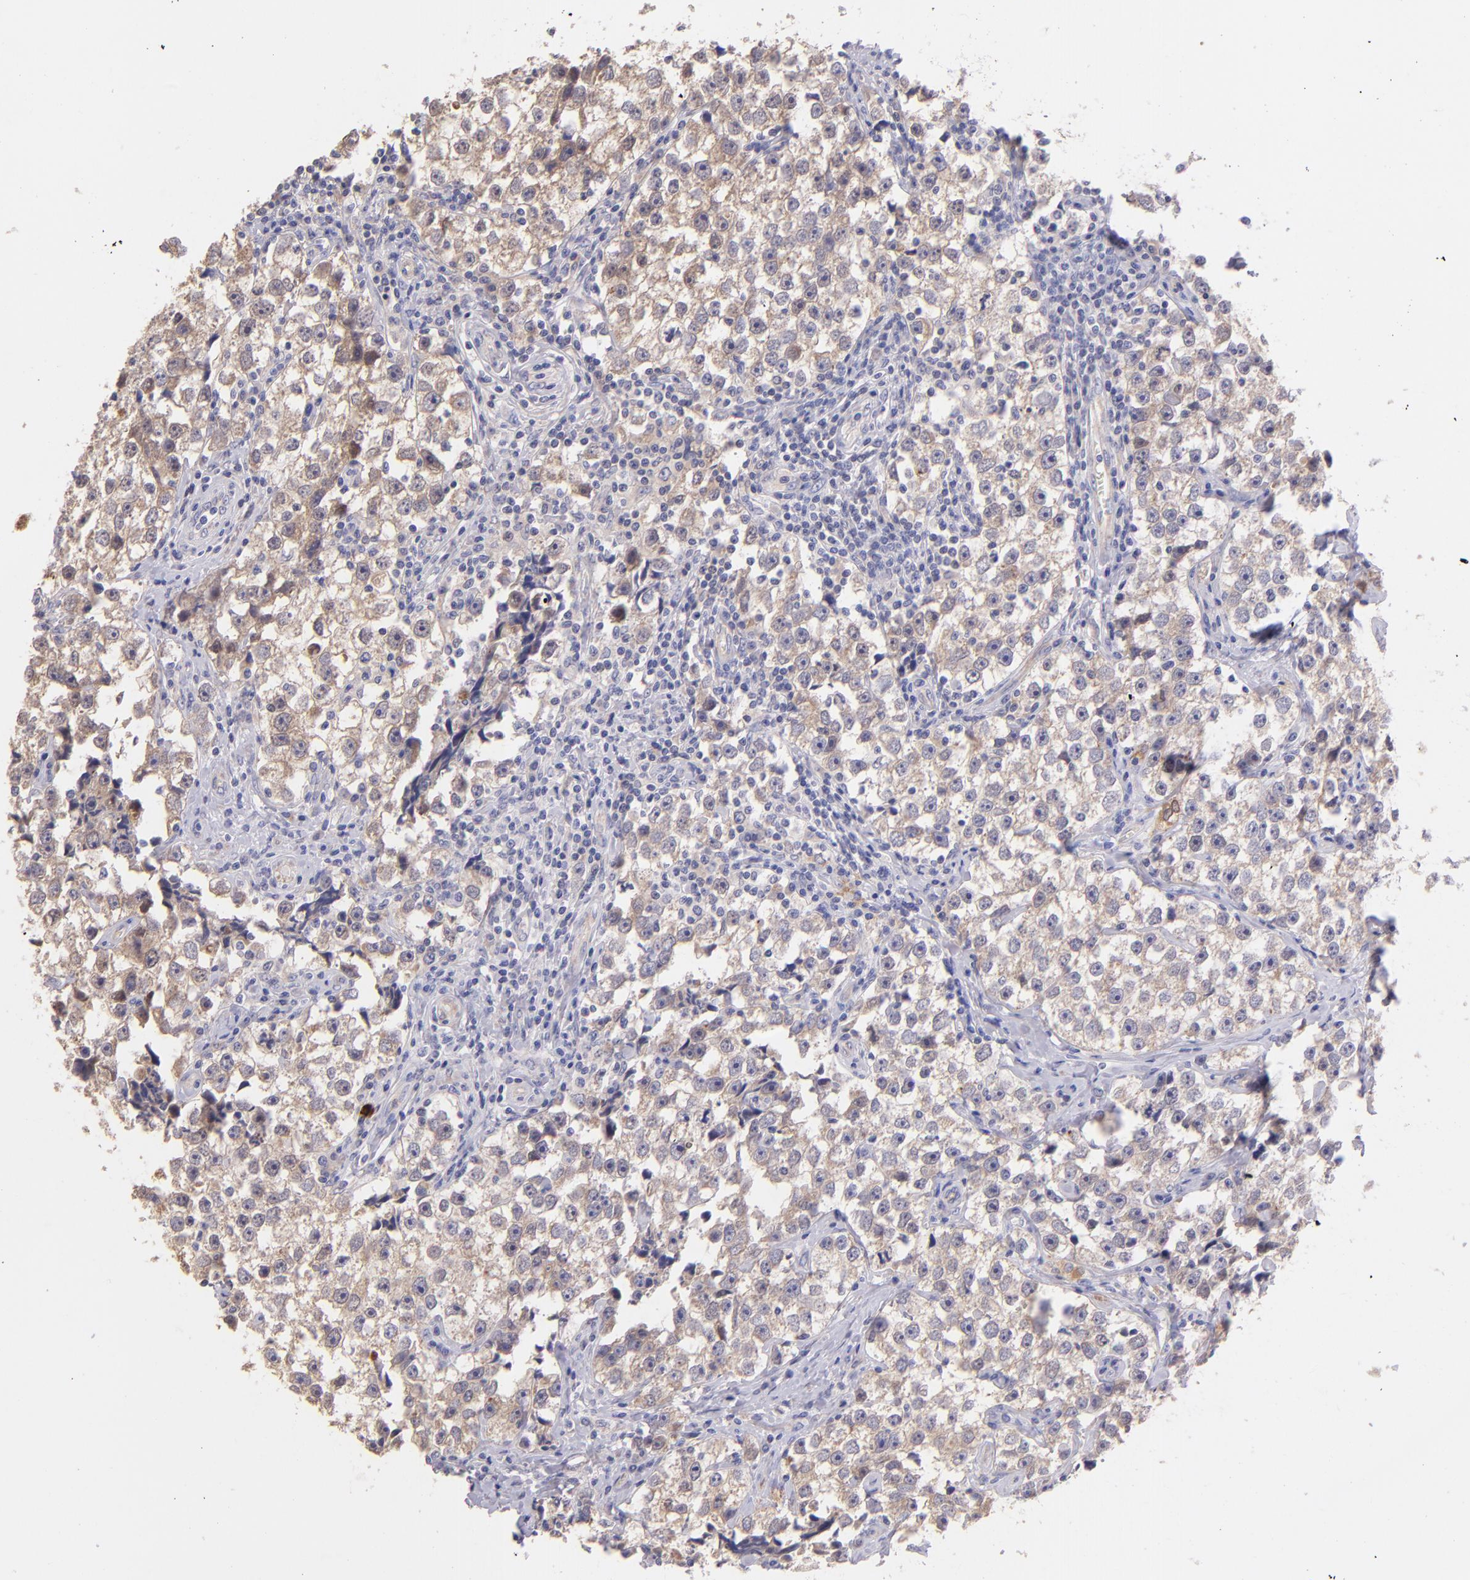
{"staining": {"intensity": "weak", "quantity": ">75%", "location": "cytoplasmic/membranous"}, "tissue": "testis cancer", "cell_type": "Tumor cells", "image_type": "cancer", "snomed": [{"axis": "morphology", "description": "Seminoma, NOS"}, {"axis": "topography", "description": "Testis"}], "caption": "Human testis cancer (seminoma) stained for a protein (brown) shows weak cytoplasmic/membranous positive positivity in approximately >75% of tumor cells.", "gene": "SH2D4A", "patient": {"sex": "male", "age": 32}}